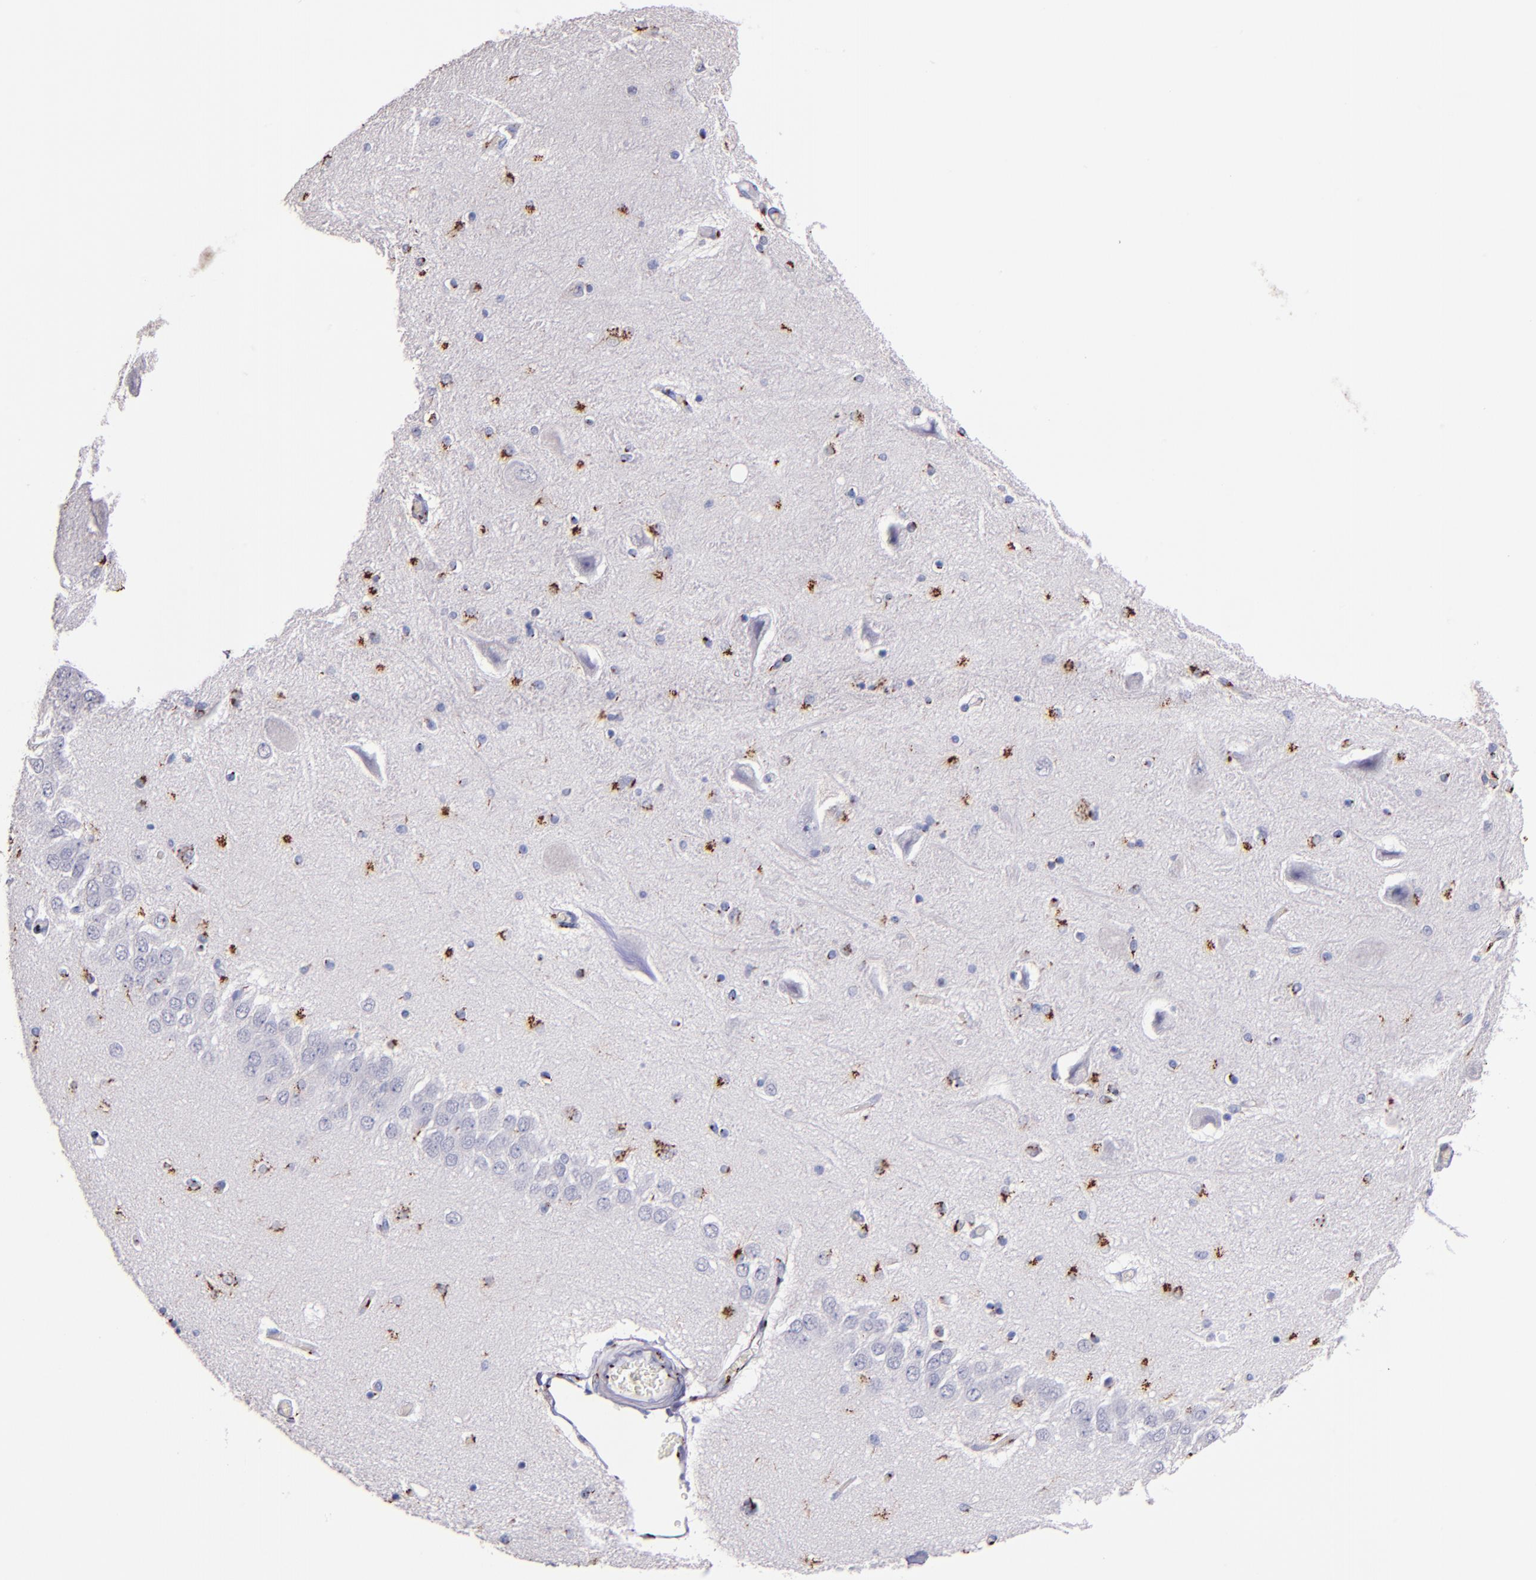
{"staining": {"intensity": "strong", "quantity": "<25%", "location": "cytoplasmic/membranous"}, "tissue": "hippocampus", "cell_type": "Glial cells", "image_type": "normal", "snomed": [{"axis": "morphology", "description": "Normal tissue, NOS"}, {"axis": "topography", "description": "Hippocampus"}], "caption": "Immunohistochemical staining of benign hippocampus shows strong cytoplasmic/membranous protein expression in about <25% of glial cells.", "gene": "GOLIM4", "patient": {"sex": "female", "age": 54}}